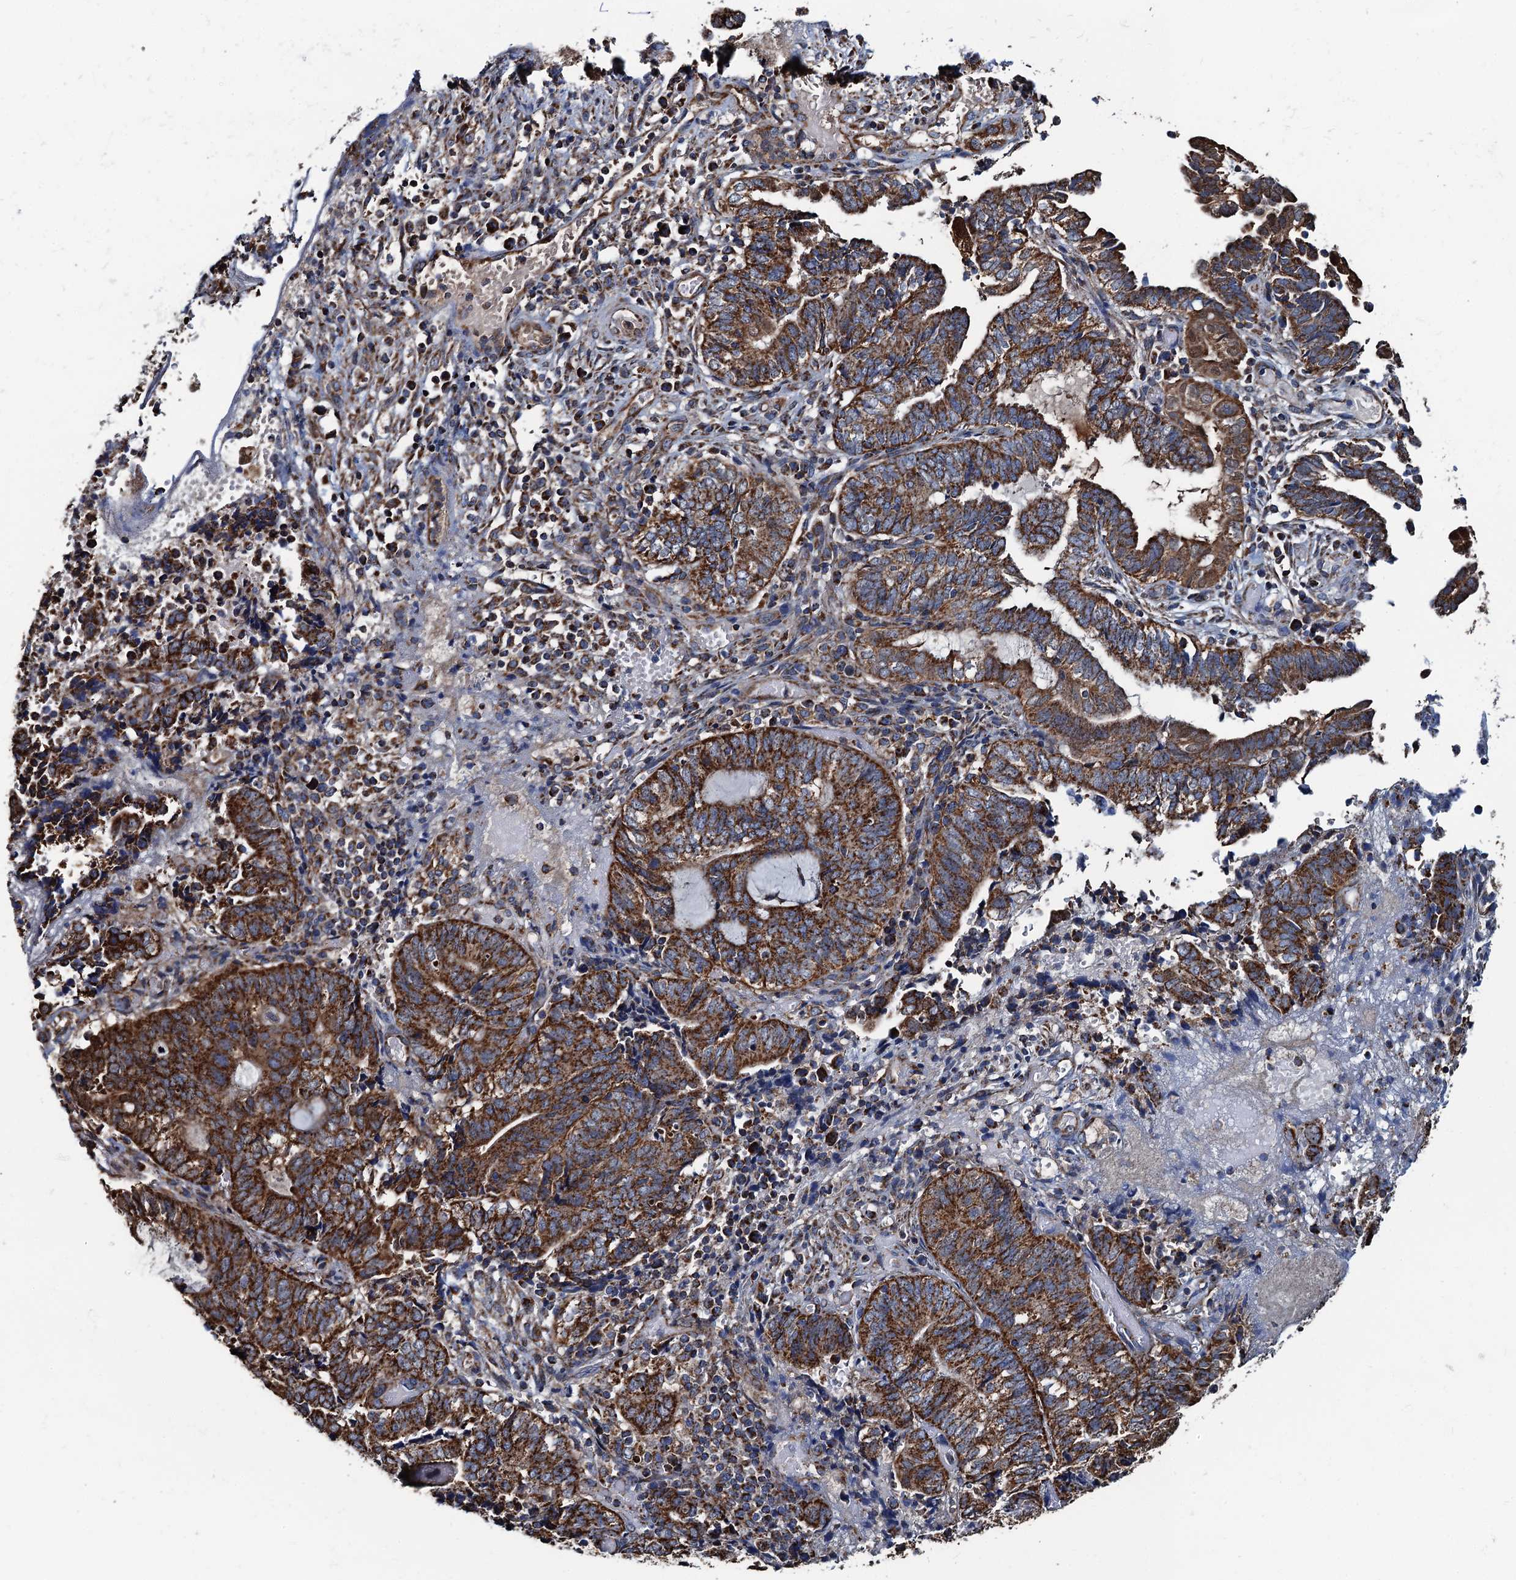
{"staining": {"intensity": "strong", "quantity": ">75%", "location": "cytoplasmic/membranous"}, "tissue": "endometrial cancer", "cell_type": "Tumor cells", "image_type": "cancer", "snomed": [{"axis": "morphology", "description": "Adenocarcinoma, NOS"}, {"axis": "topography", "description": "Uterus"}, {"axis": "topography", "description": "Endometrium"}], "caption": "High-power microscopy captured an immunohistochemistry (IHC) image of endometrial adenocarcinoma, revealing strong cytoplasmic/membranous expression in about >75% of tumor cells. The protein of interest is stained brown, and the nuclei are stained in blue (DAB (3,3'-diaminobenzidine) IHC with brightfield microscopy, high magnification).", "gene": "AAGAB", "patient": {"sex": "female", "age": 70}}